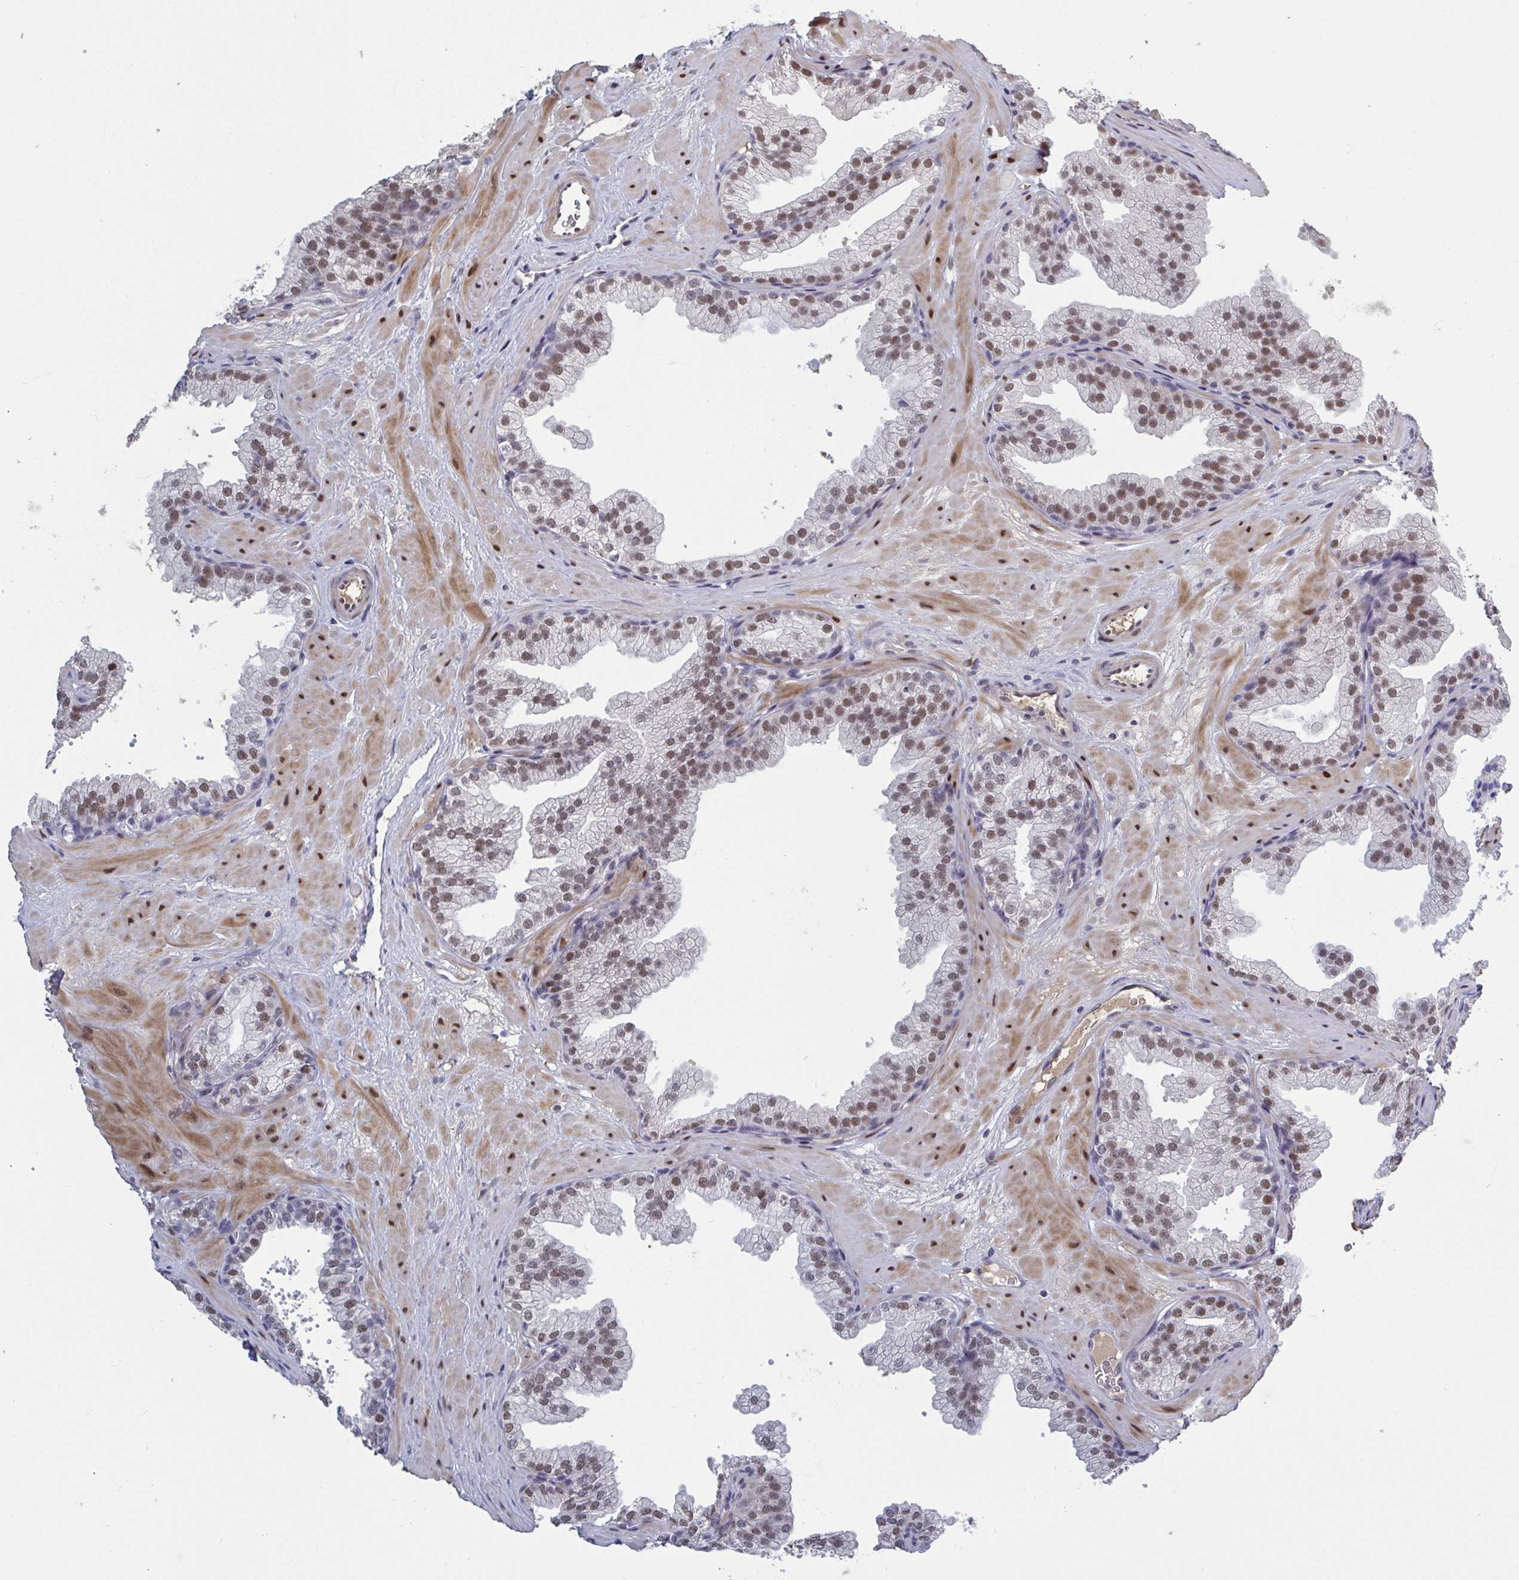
{"staining": {"intensity": "moderate", "quantity": ">75%", "location": "nuclear"}, "tissue": "prostate", "cell_type": "Glandular cells", "image_type": "normal", "snomed": [{"axis": "morphology", "description": "Normal tissue, NOS"}, {"axis": "topography", "description": "Prostate"}], "caption": "A brown stain highlights moderate nuclear staining of a protein in glandular cells of normal human prostate.", "gene": "BCL7B", "patient": {"sex": "male", "age": 37}}